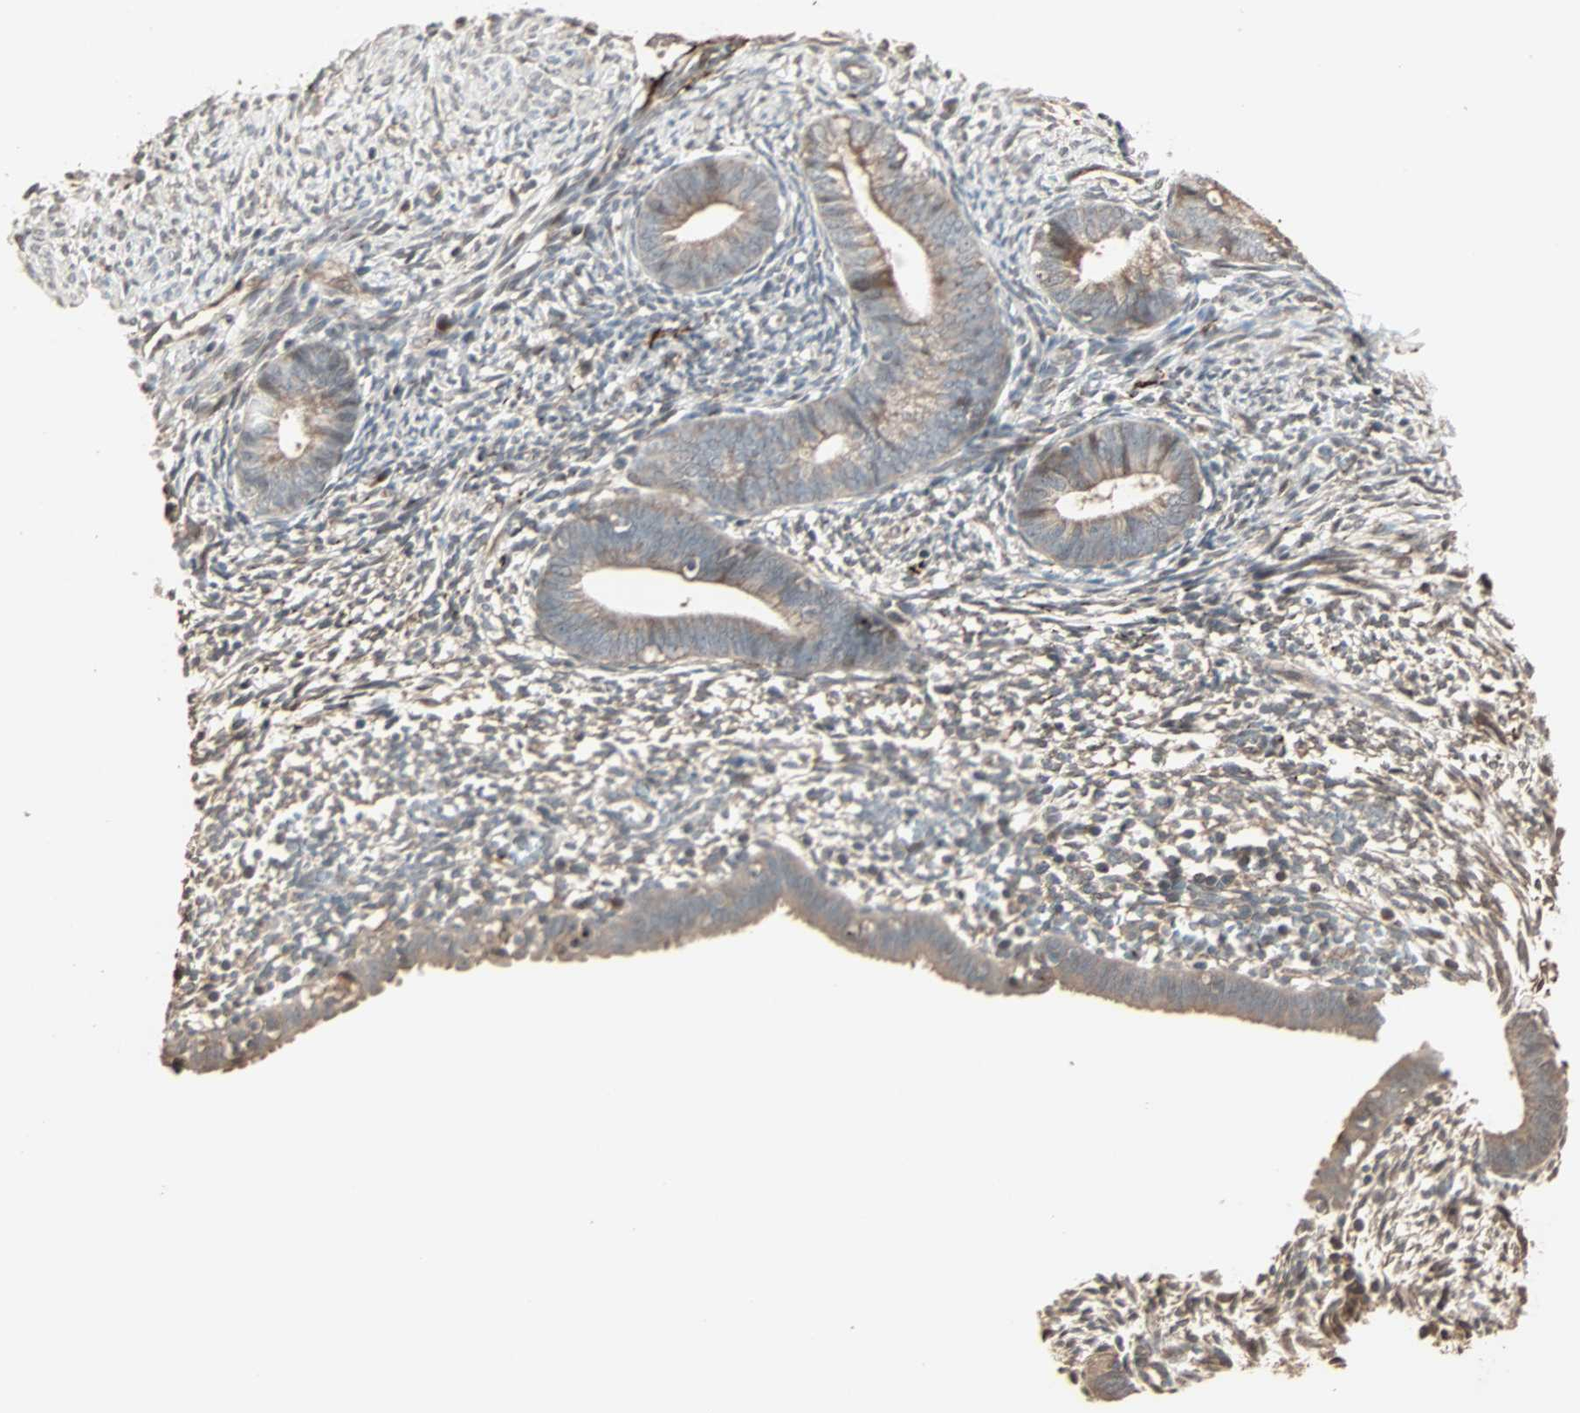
{"staining": {"intensity": "weak", "quantity": "<25%", "location": "cytoplasmic/membranous"}, "tissue": "endometrium", "cell_type": "Cells in endometrial stroma", "image_type": "normal", "snomed": [{"axis": "morphology", "description": "Normal tissue, NOS"}, {"axis": "morphology", "description": "Atrophy, NOS"}, {"axis": "topography", "description": "Uterus"}, {"axis": "topography", "description": "Endometrium"}], "caption": "This is a image of immunohistochemistry staining of unremarkable endometrium, which shows no staining in cells in endometrial stroma.", "gene": "CALCRL", "patient": {"sex": "female", "age": 68}}